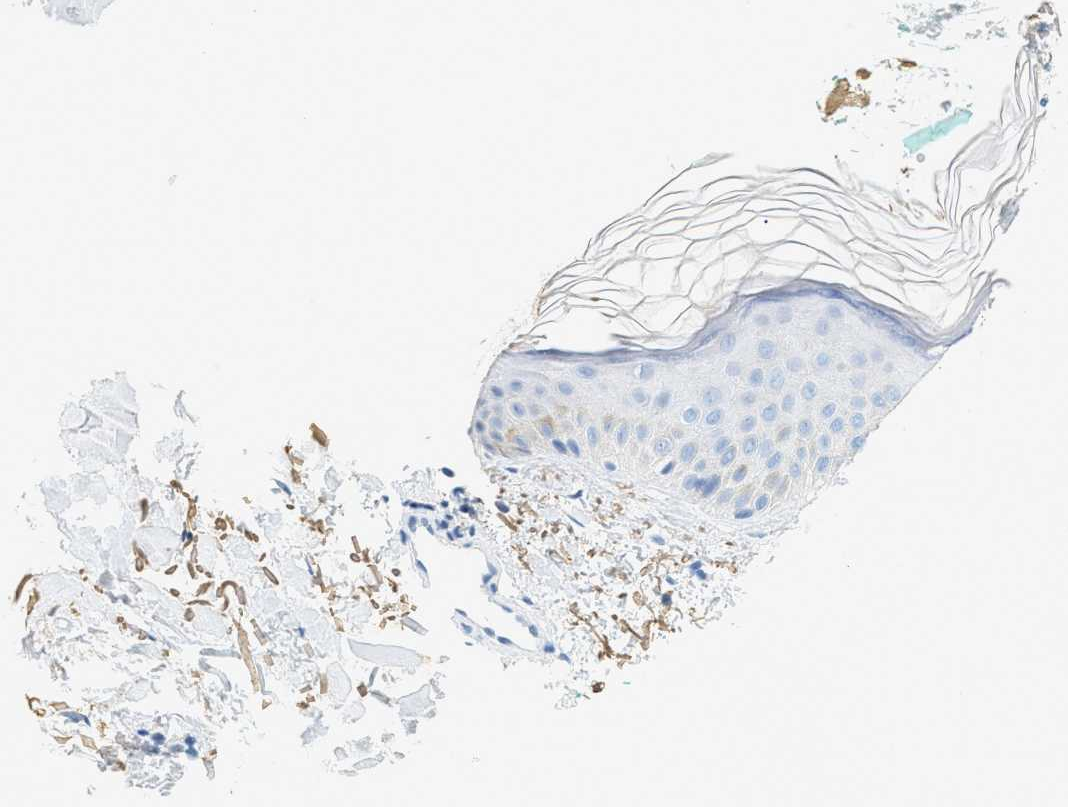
{"staining": {"intensity": "negative", "quantity": "none", "location": "none"}, "tissue": "skin", "cell_type": "Fibroblasts", "image_type": "normal", "snomed": [{"axis": "morphology", "description": "Normal tissue, NOS"}, {"axis": "topography", "description": "Skin"}], "caption": "Immunohistochemistry of normal skin demonstrates no staining in fibroblasts. The staining was performed using DAB to visualize the protein expression in brown, while the nuclei were stained in blue with hematoxylin (Magnification: 20x).", "gene": "LCN2", "patient": {"sex": "male", "age": 71}}